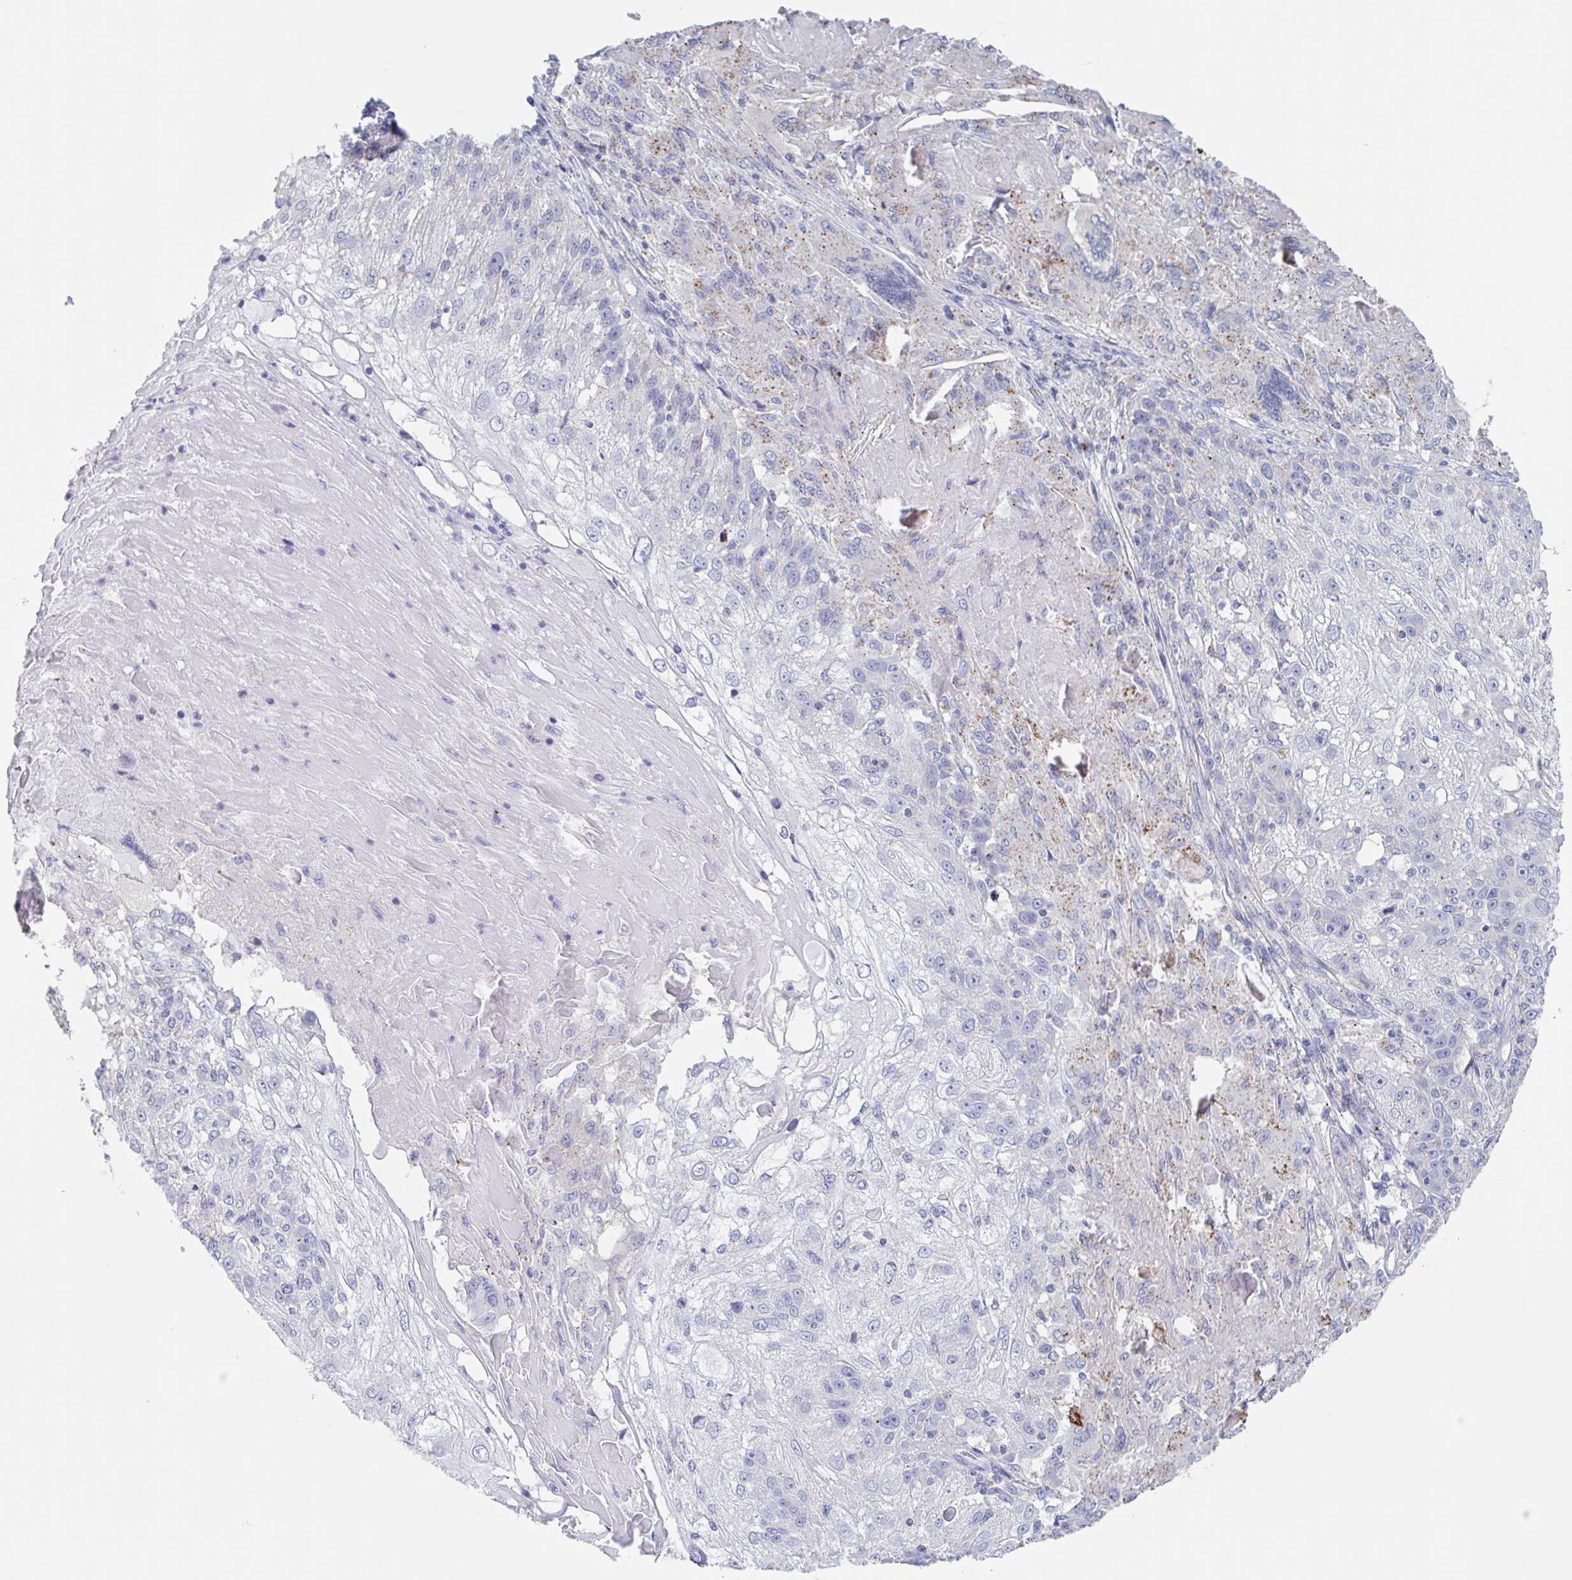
{"staining": {"intensity": "moderate", "quantity": "<25%", "location": "cytoplasmic/membranous"}, "tissue": "skin cancer", "cell_type": "Tumor cells", "image_type": "cancer", "snomed": [{"axis": "morphology", "description": "Normal tissue, NOS"}, {"axis": "morphology", "description": "Squamous cell carcinoma, NOS"}, {"axis": "topography", "description": "Skin"}], "caption": "A brown stain shows moderate cytoplasmic/membranous positivity of a protein in human skin cancer (squamous cell carcinoma) tumor cells.", "gene": "CHMP5", "patient": {"sex": "female", "age": 83}}